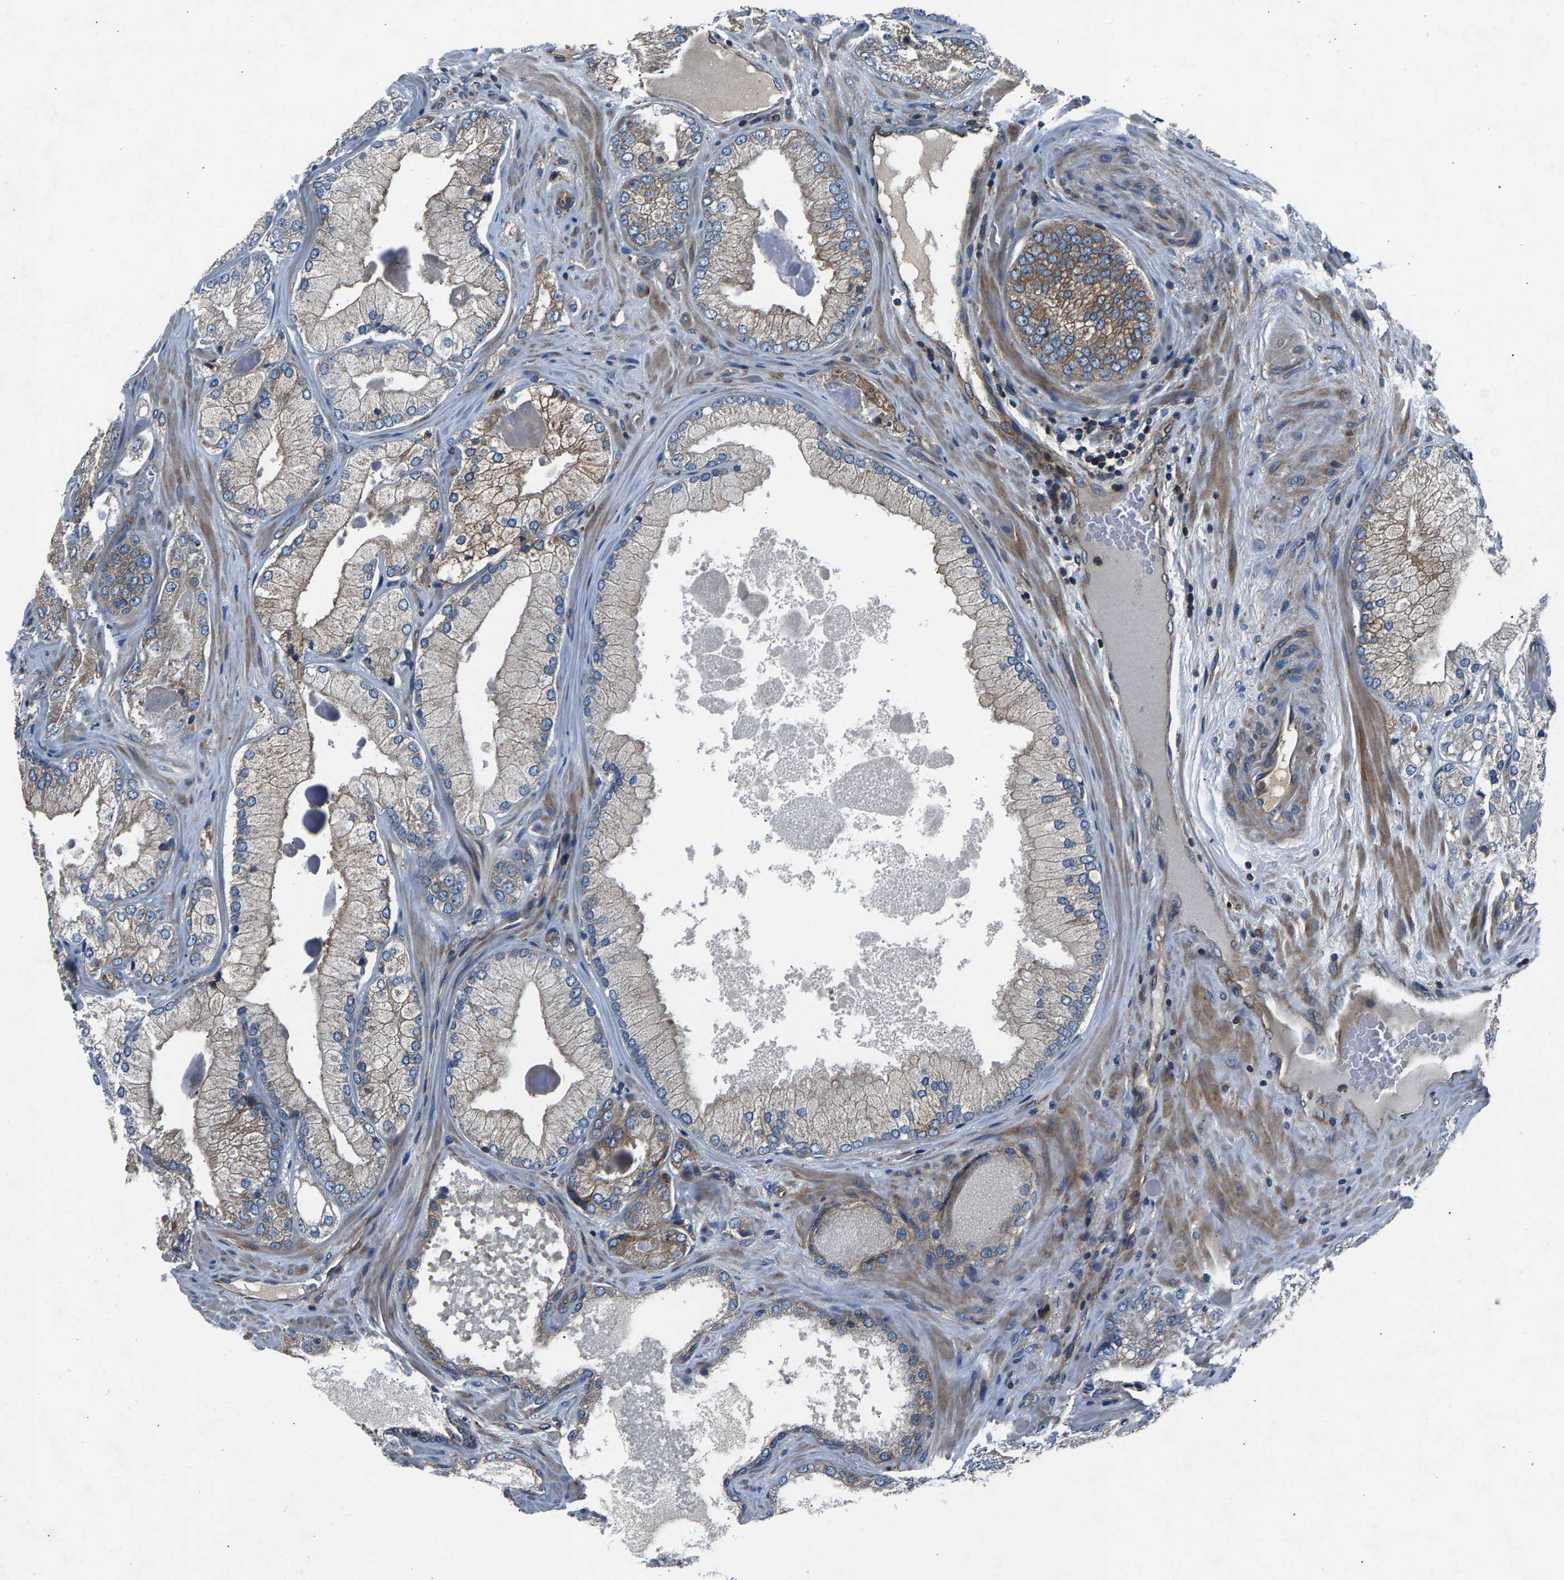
{"staining": {"intensity": "weak", "quantity": ">75%", "location": "cytoplasmic/membranous"}, "tissue": "prostate cancer", "cell_type": "Tumor cells", "image_type": "cancer", "snomed": [{"axis": "morphology", "description": "Adenocarcinoma, Low grade"}, {"axis": "topography", "description": "Prostate"}], "caption": "Adenocarcinoma (low-grade) (prostate) tissue reveals weak cytoplasmic/membranous positivity in about >75% of tumor cells Nuclei are stained in blue.", "gene": "LPCAT1", "patient": {"sex": "male", "age": 65}}